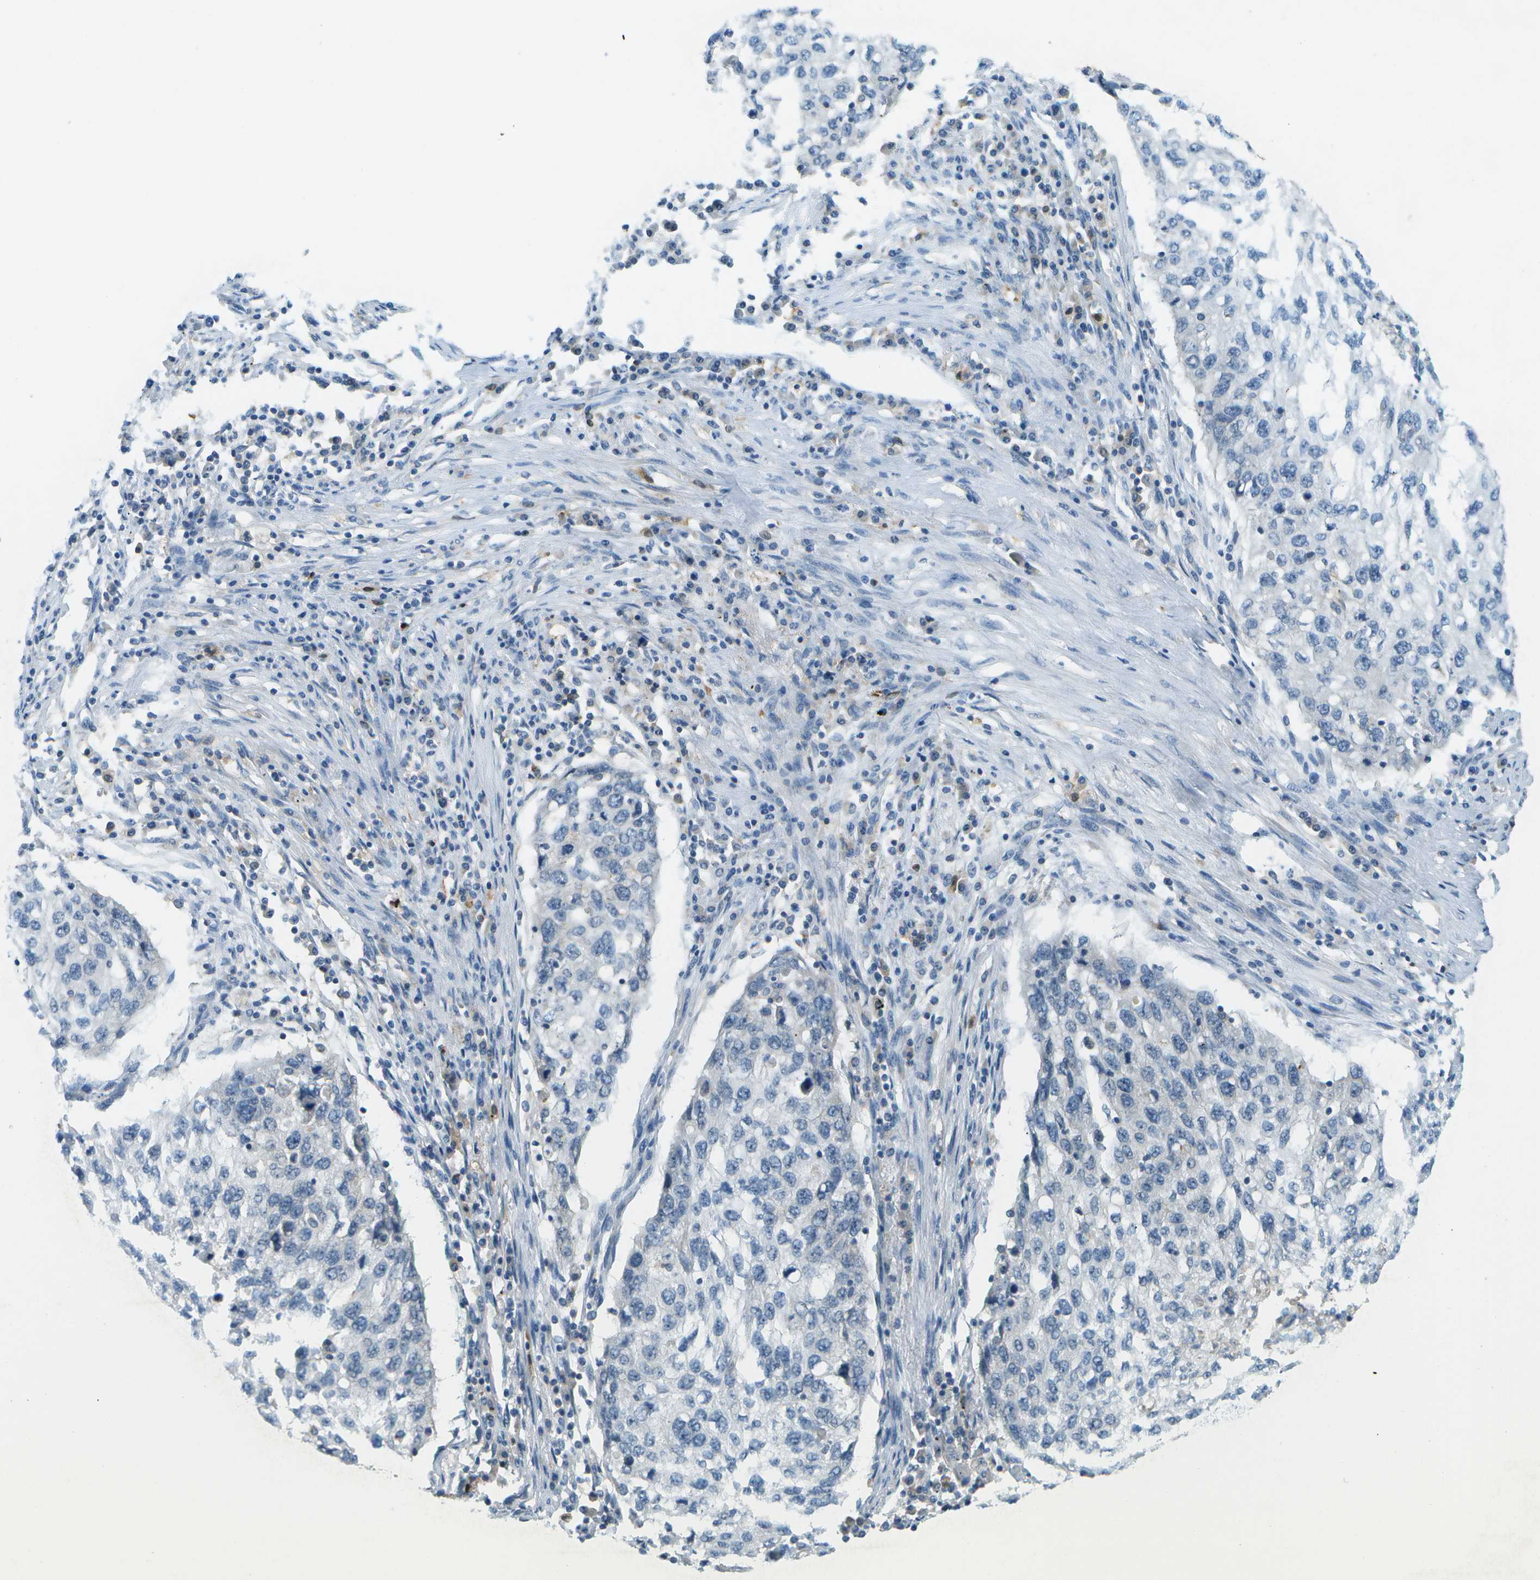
{"staining": {"intensity": "negative", "quantity": "none", "location": "none"}, "tissue": "lung cancer", "cell_type": "Tumor cells", "image_type": "cancer", "snomed": [{"axis": "morphology", "description": "Squamous cell carcinoma, NOS"}, {"axis": "topography", "description": "Lung"}], "caption": "Tumor cells are negative for protein expression in human lung squamous cell carcinoma.", "gene": "CDH23", "patient": {"sex": "female", "age": 63}}